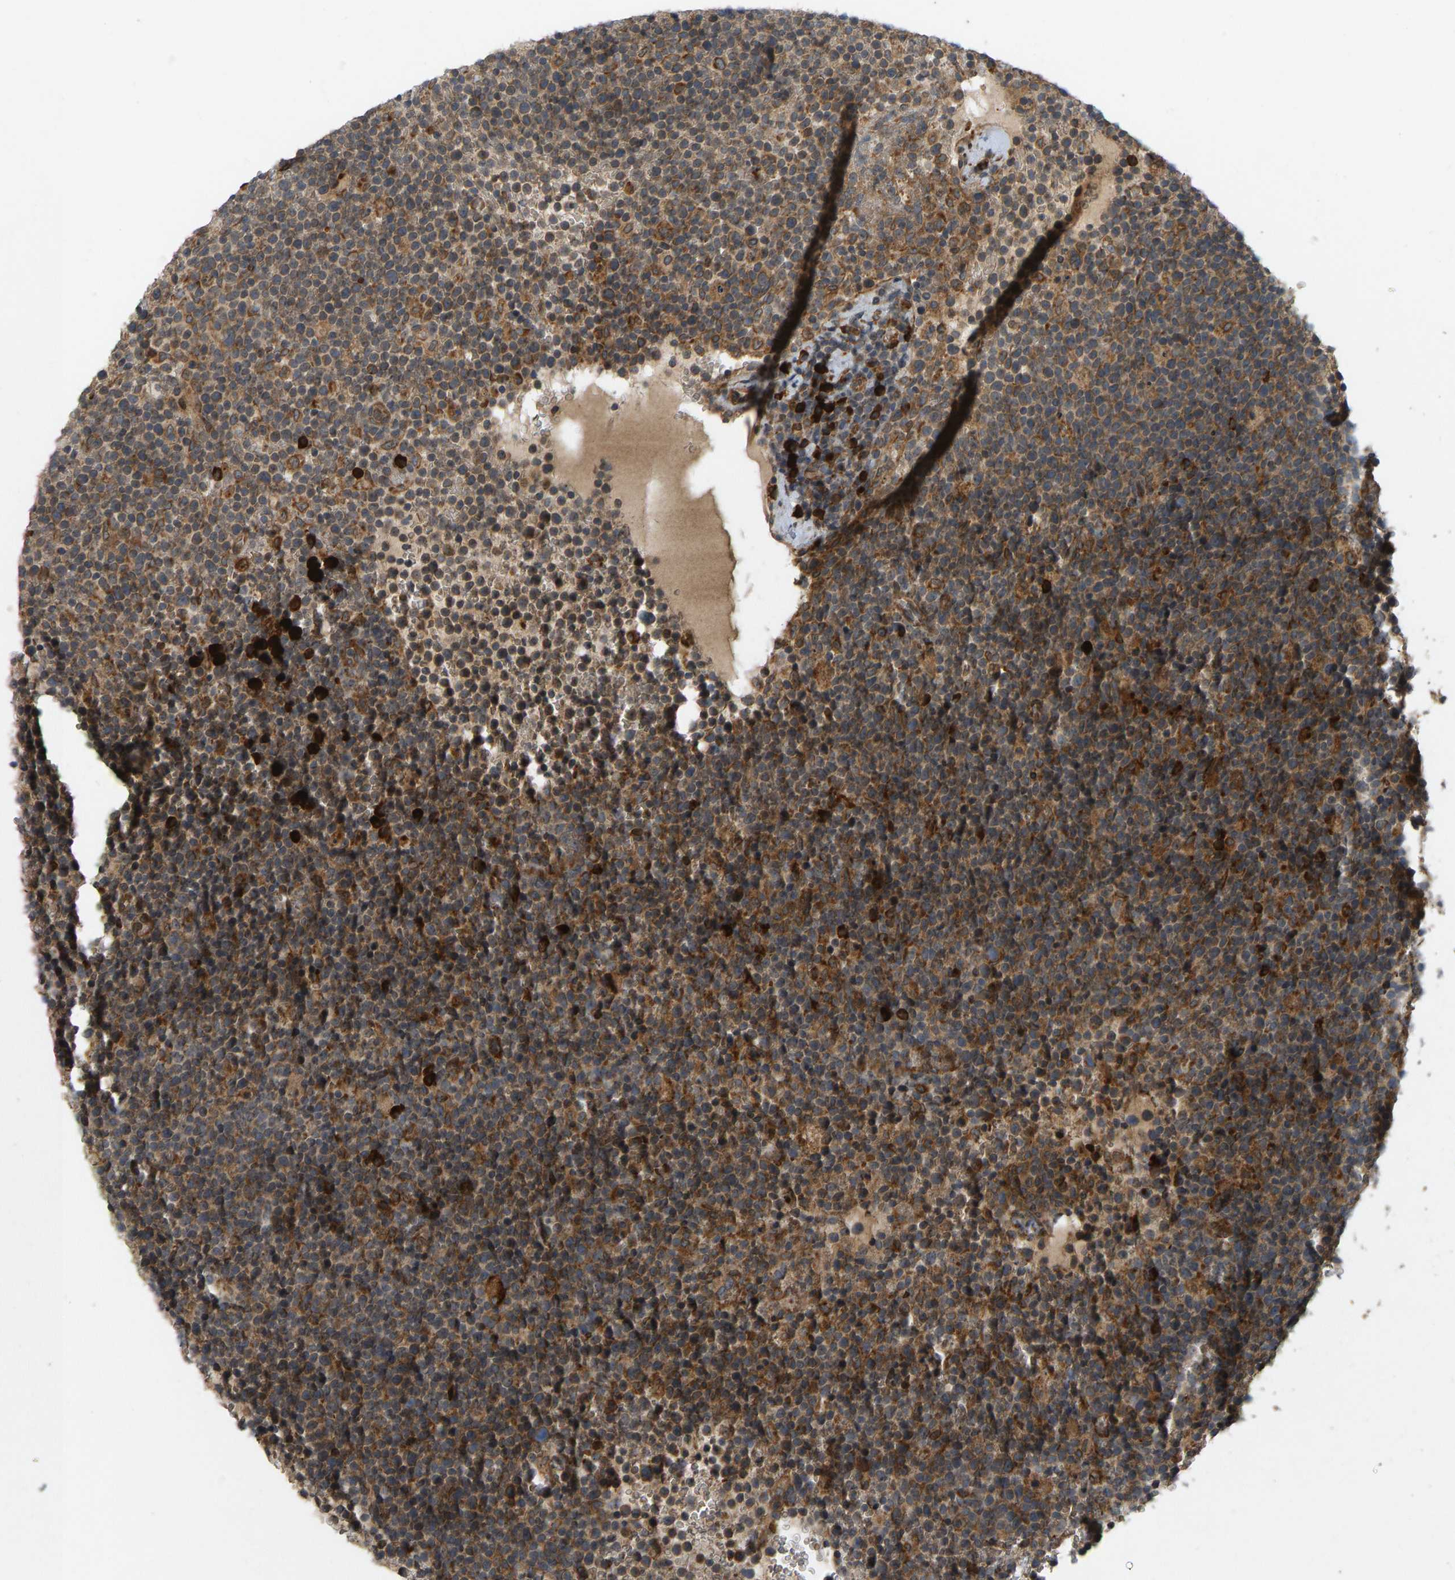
{"staining": {"intensity": "moderate", "quantity": ">75%", "location": "cytoplasmic/membranous"}, "tissue": "lymphoma", "cell_type": "Tumor cells", "image_type": "cancer", "snomed": [{"axis": "morphology", "description": "Malignant lymphoma, non-Hodgkin's type, High grade"}, {"axis": "topography", "description": "Lymph node"}], "caption": "This image demonstrates high-grade malignant lymphoma, non-Hodgkin's type stained with IHC to label a protein in brown. The cytoplasmic/membranous of tumor cells show moderate positivity for the protein. Nuclei are counter-stained blue.", "gene": "RPN2", "patient": {"sex": "male", "age": 61}}